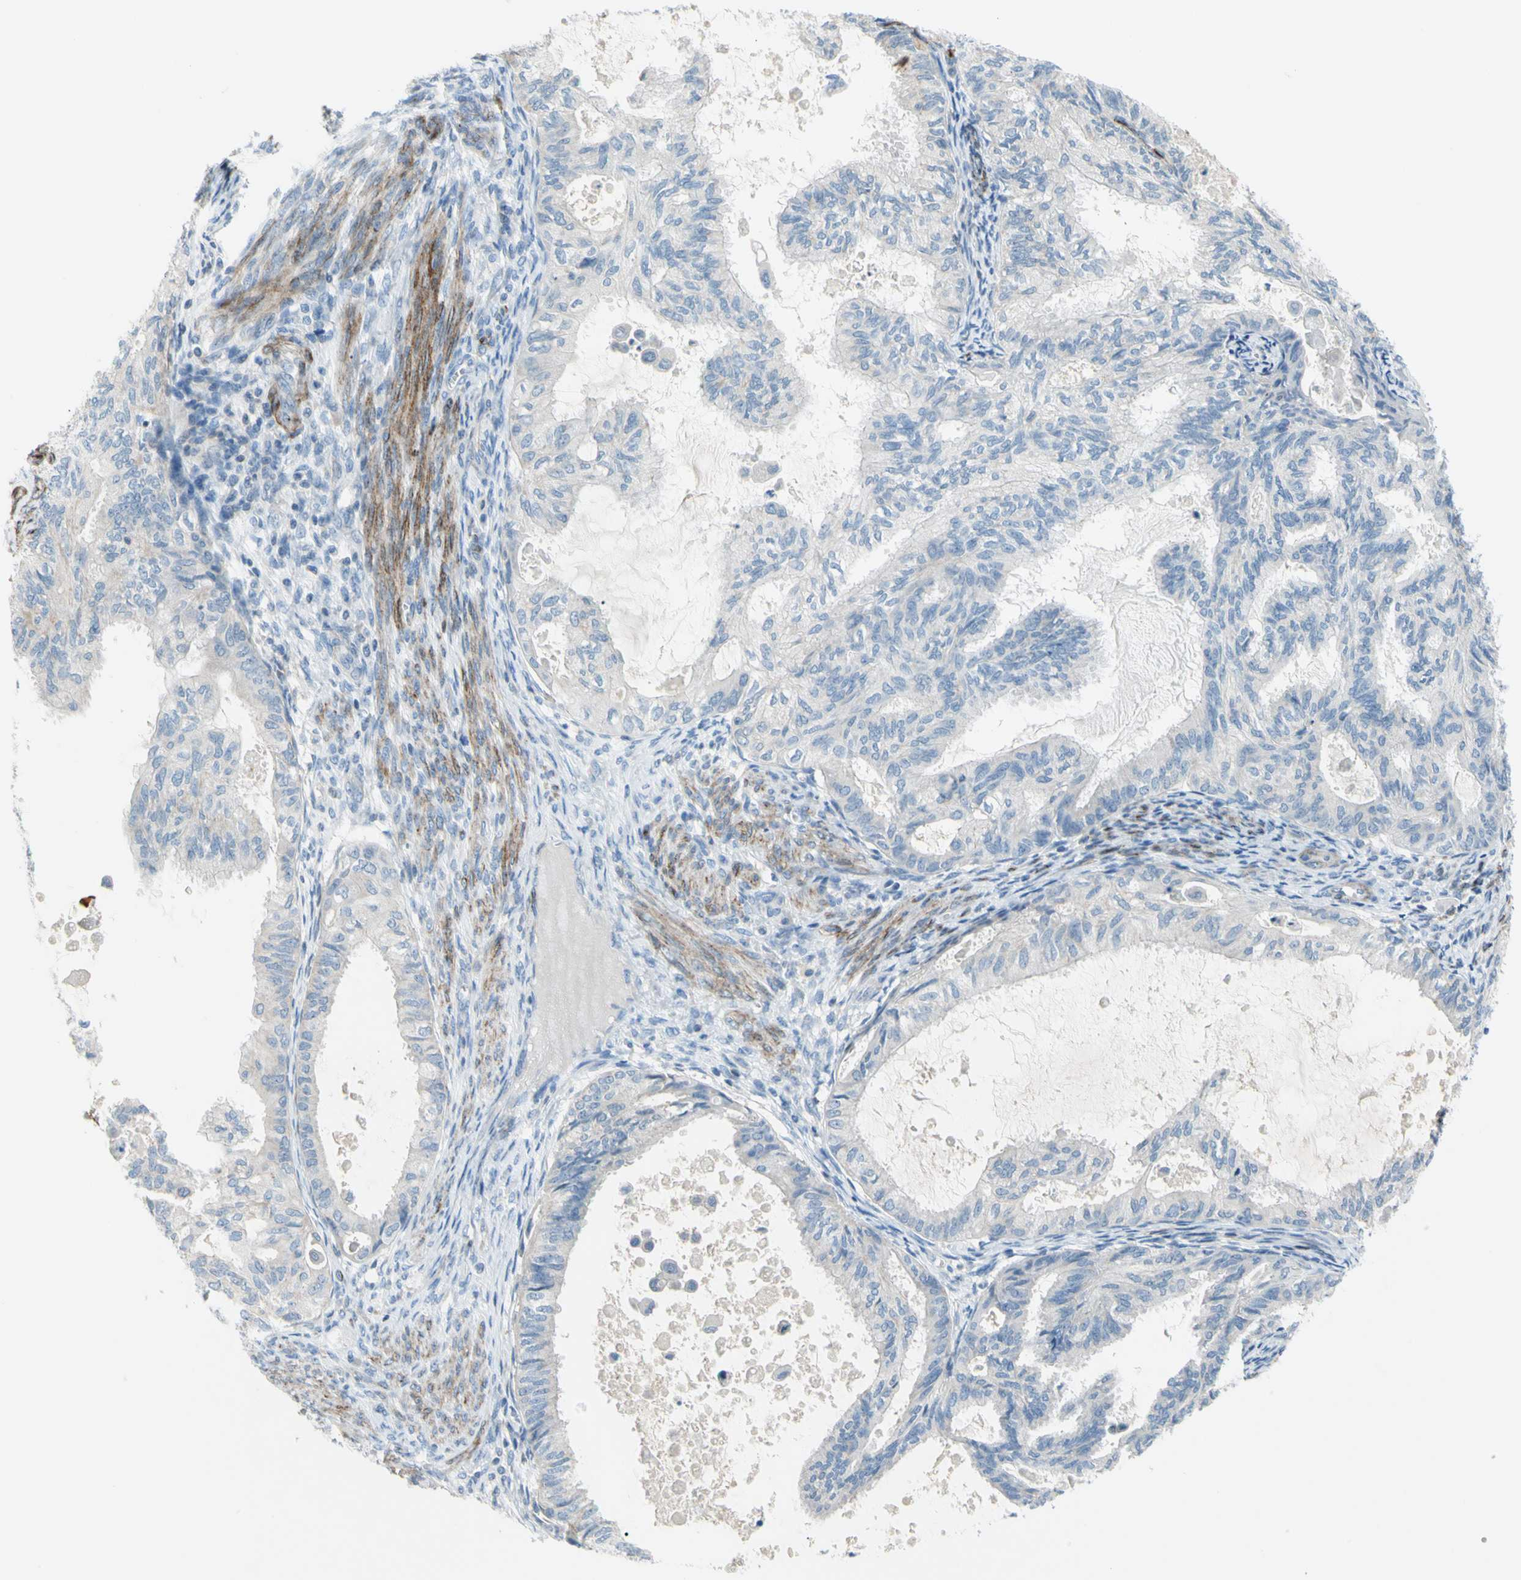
{"staining": {"intensity": "negative", "quantity": "none", "location": "none"}, "tissue": "cervical cancer", "cell_type": "Tumor cells", "image_type": "cancer", "snomed": [{"axis": "morphology", "description": "Normal tissue, NOS"}, {"axis": "morphology", "description": "Adenocarcinoma, NOS"}, {"axis": "topography", "description": "Cervix"}, {"axis": "topography", "description": "Endometrium"}], "caption": "Tumor cells show no significant protein positivity in adenocarcinoma (cervical).", "gene": "PRRG2", "patient": {"sex": "female", "age": 86}}